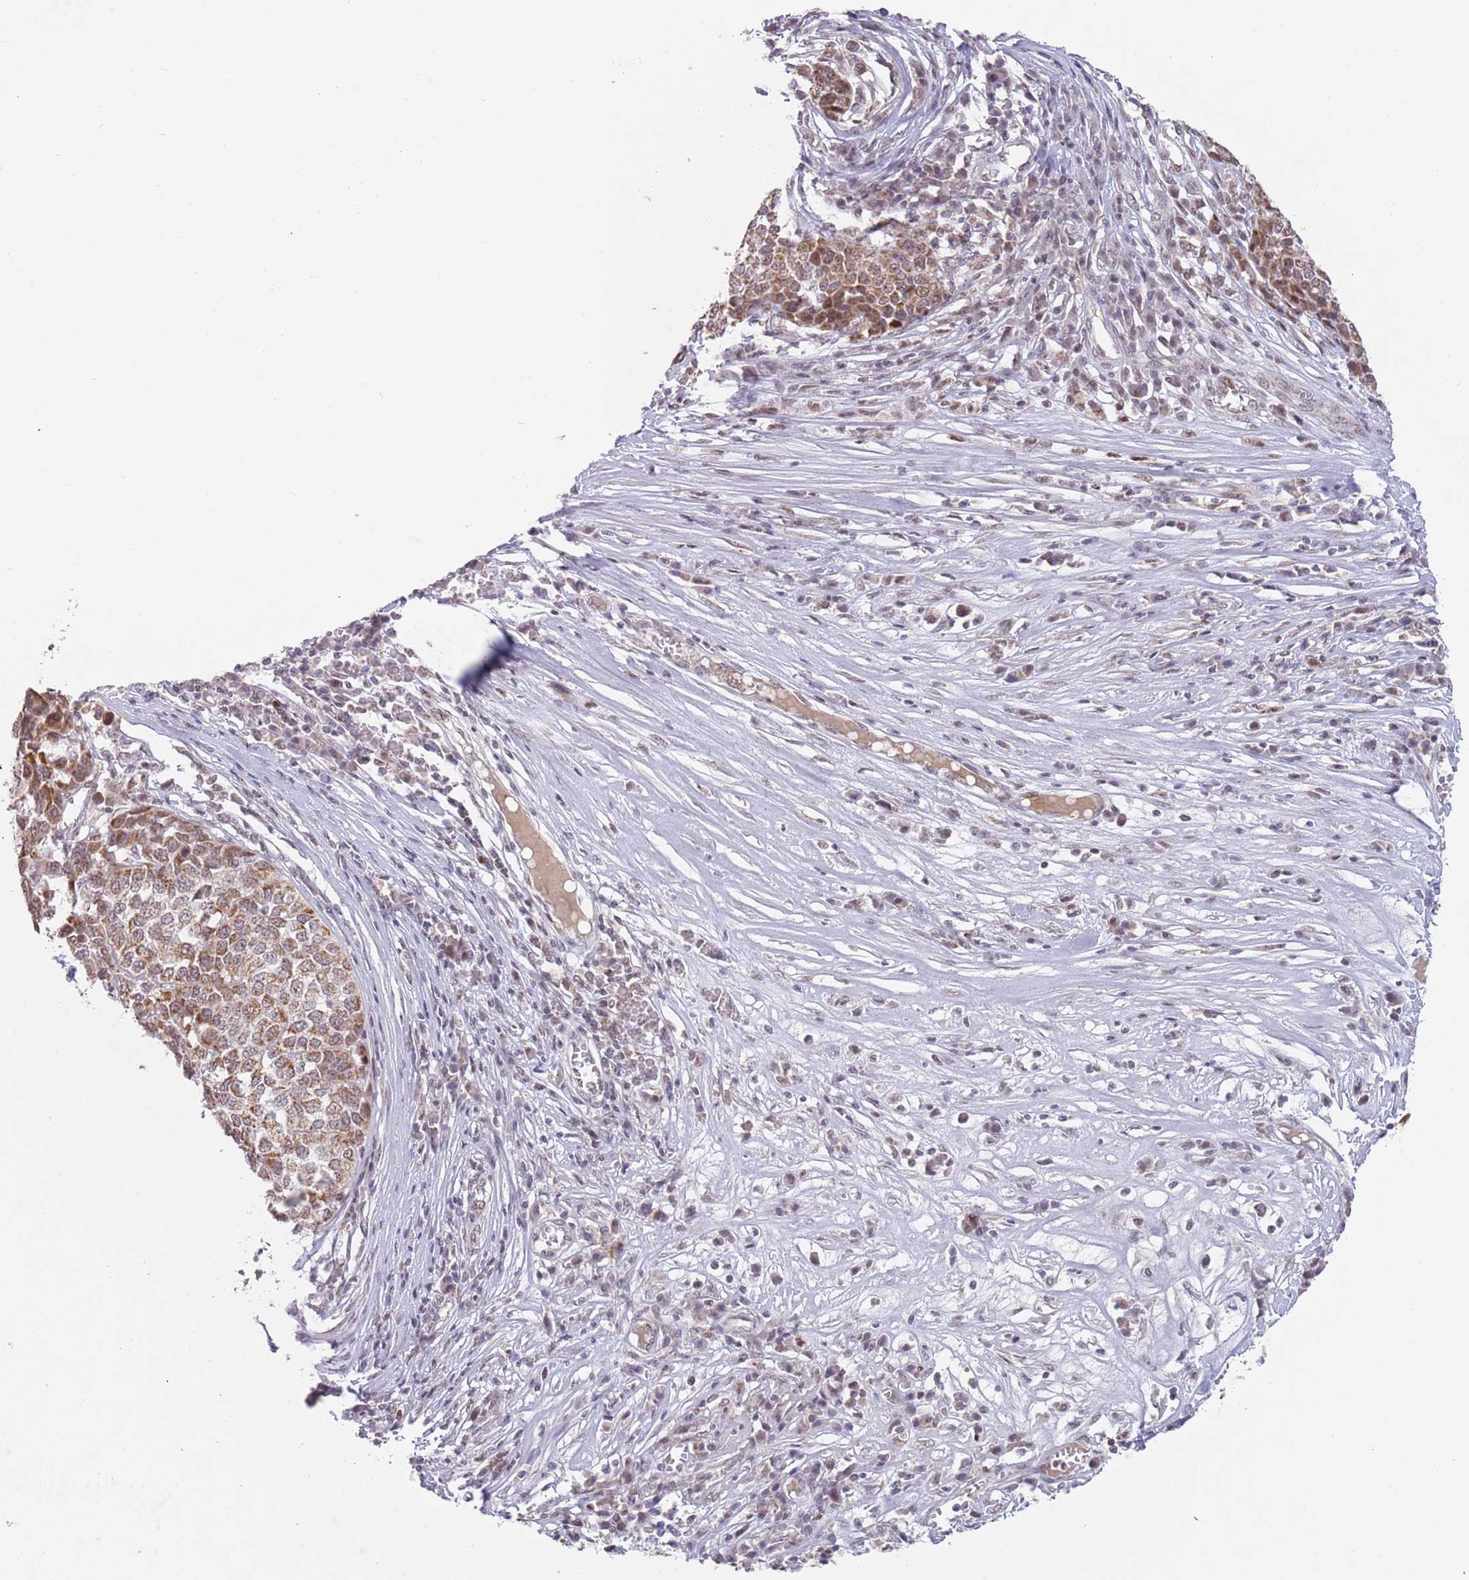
{"staining": {"intensity": "moderate", "quantity": ">75%", "location": "cytoplasmic/membranous"}, "tissue": "melanoma", "cell_type": "Tumor cells", "image_type": "cancer", "snomed": [{"axis": "morphology", "description": "Malignant melanoma, Metastatic site"}, {"axis": "topography", "description": "Lymph node"}], "caption": "Immunohistochemical staining of human melanoma reveals medium levels of moderate cytoplasmic/membranous staining in approximately >75% of tumor cells. The staining was performed using DAB to visualize the protein expression in brown, while the nuclei were stained in blue with hematoxylin (Magnification: 20x).", "gene": "TIMM13", "patient": {"sex": "male", "age": 44}}